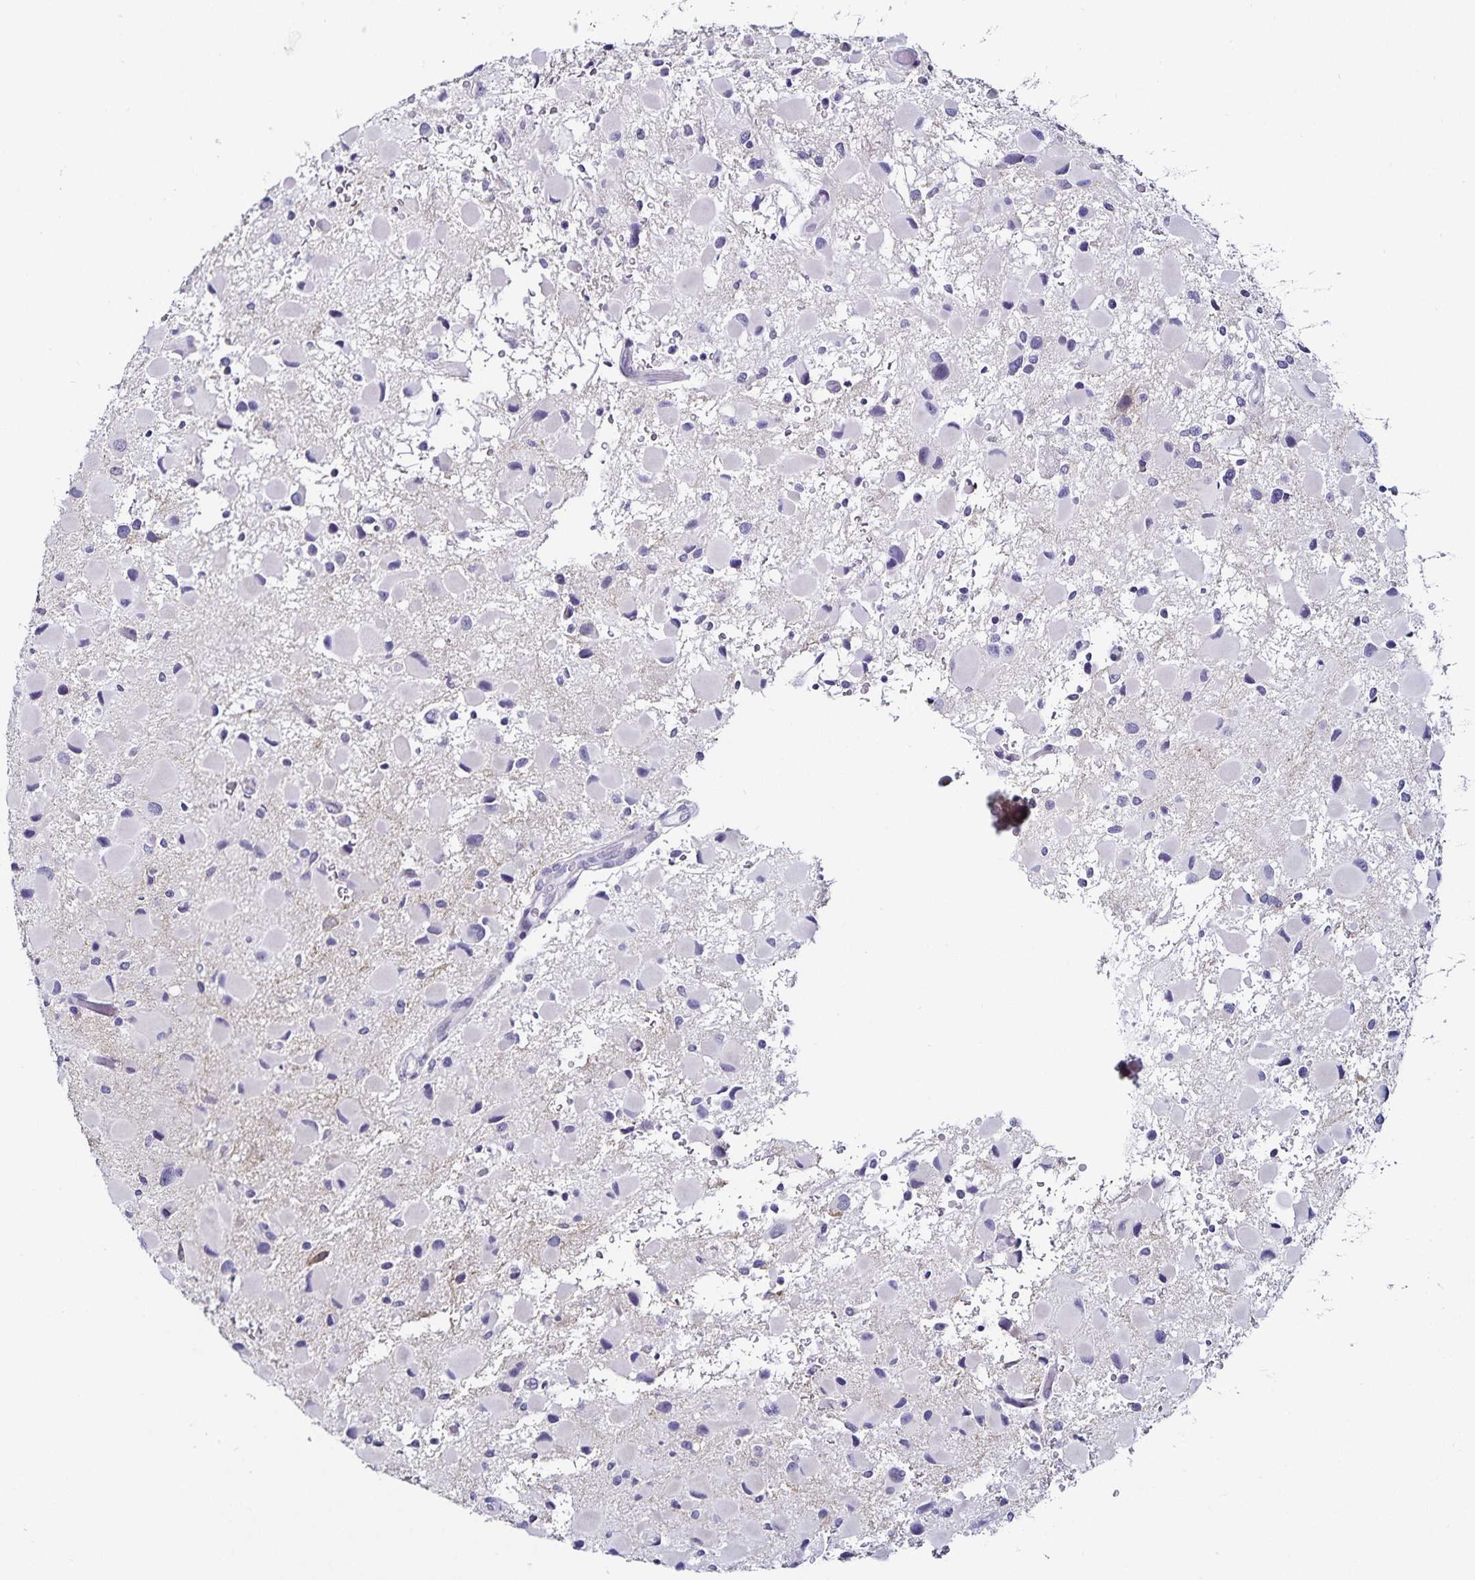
{"staining": {"intensity": "negative", "quantity": "none", "location": "none"}, "tissue": "glioma", "cell_type": "Tumor cells", "image_type": "cancer", "snomed": [{"axis": "morphology", "description": "Glioma, malignant, Low grade"}, {"axis": "topography", "description": "Brain"}], "caption": "Immunohistochemical staining of malignant low-grade glioma demonstrates no significant expression in tumor cells.", "gene": "TSPAN7", "patient": {"sex": "female", "age": 32}}